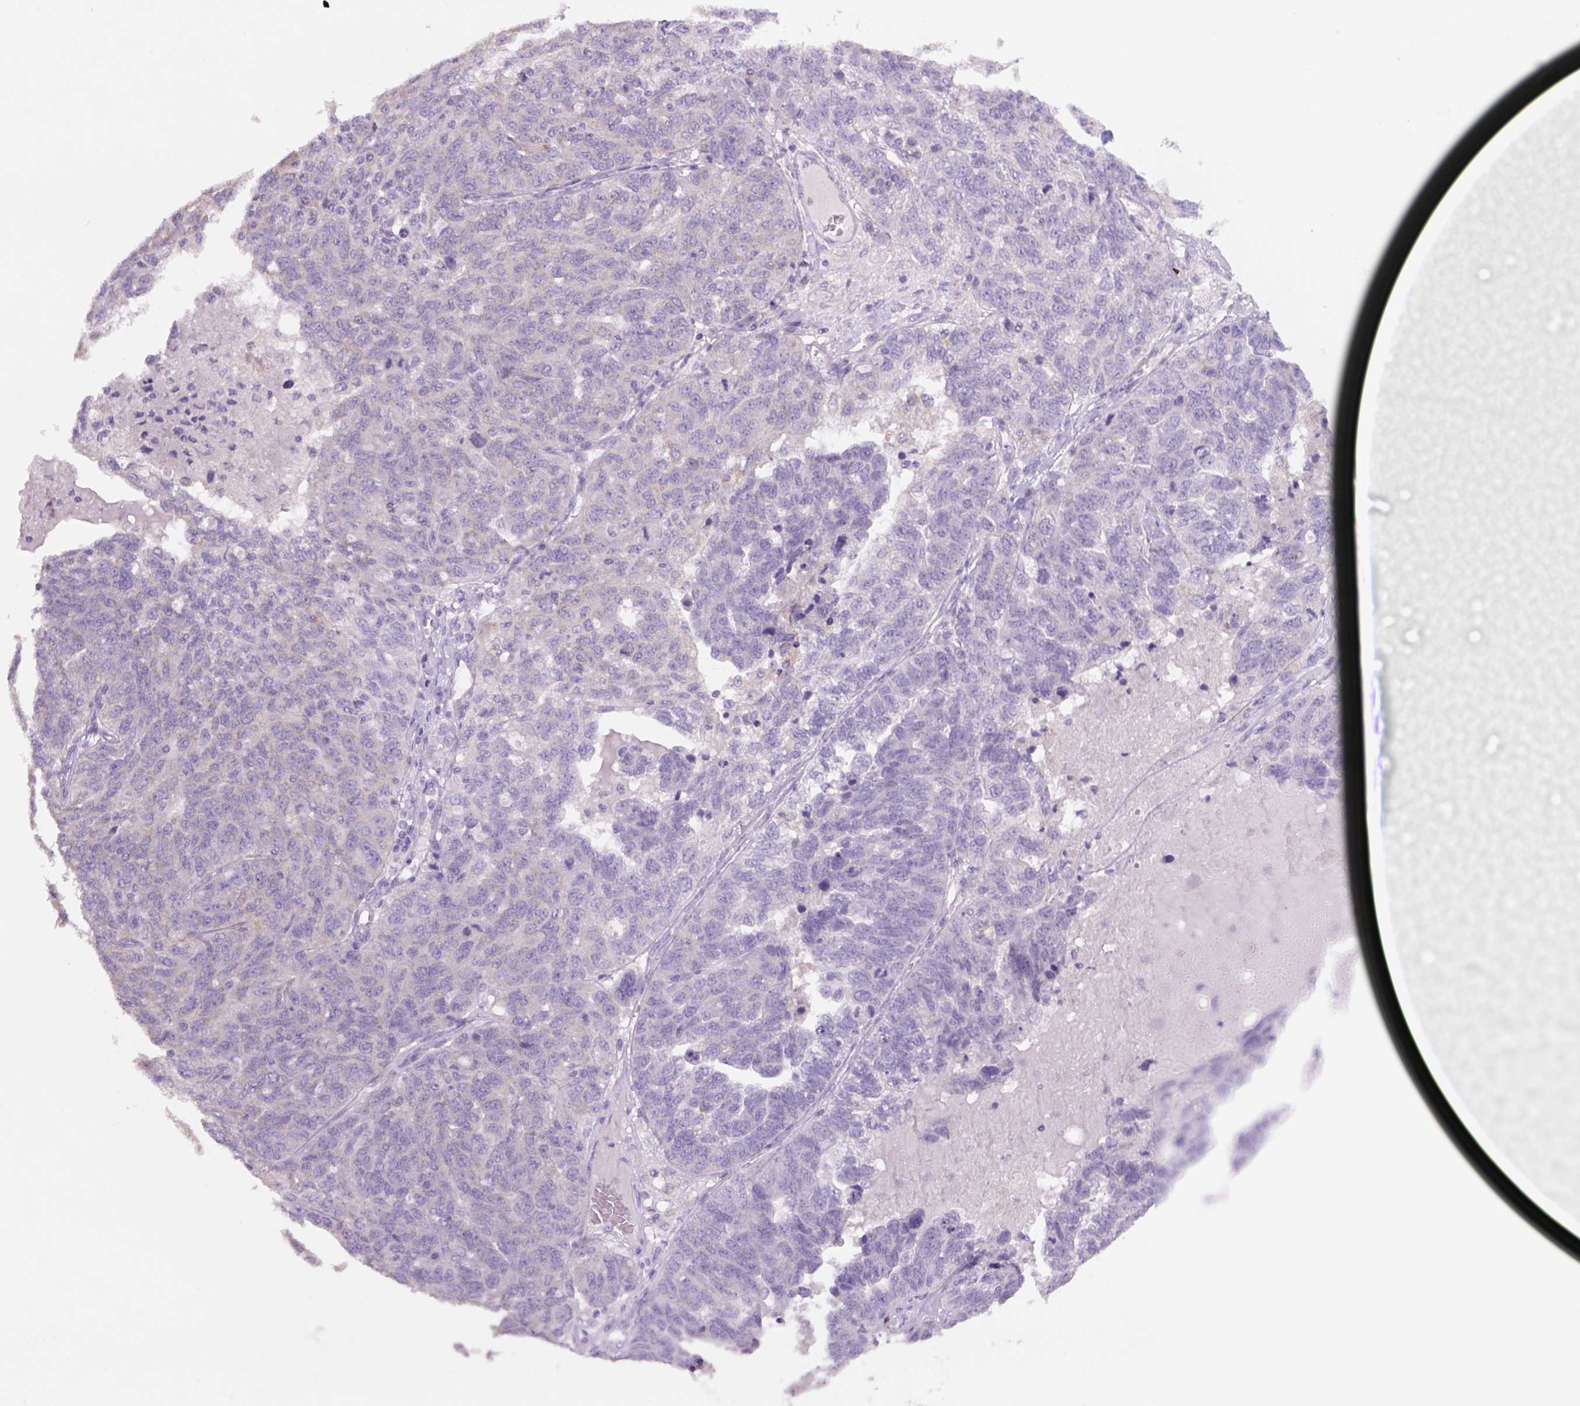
{"staining": {"intensity": "weak", "quantity": "<25%", "location": "cytoplasmic/membranous"}, "tissue": "ovarian cancer", "cell_type": "Tumor cells", "image_type": "cancer", "snomed": [{"axis": "morphology", "description": "Cystadenocarcinoma, serous, NOS"}, {"axis": "topography", "description": "Ovary"}], "caption": "Human ovarian cancer (serous cystadenocarcinoma) stained for a protein using immunohistochemistry exhibits no expression in tumor cells.", "gene": "NAALAD2", "patient": {"sex": "female", "age": 71}}